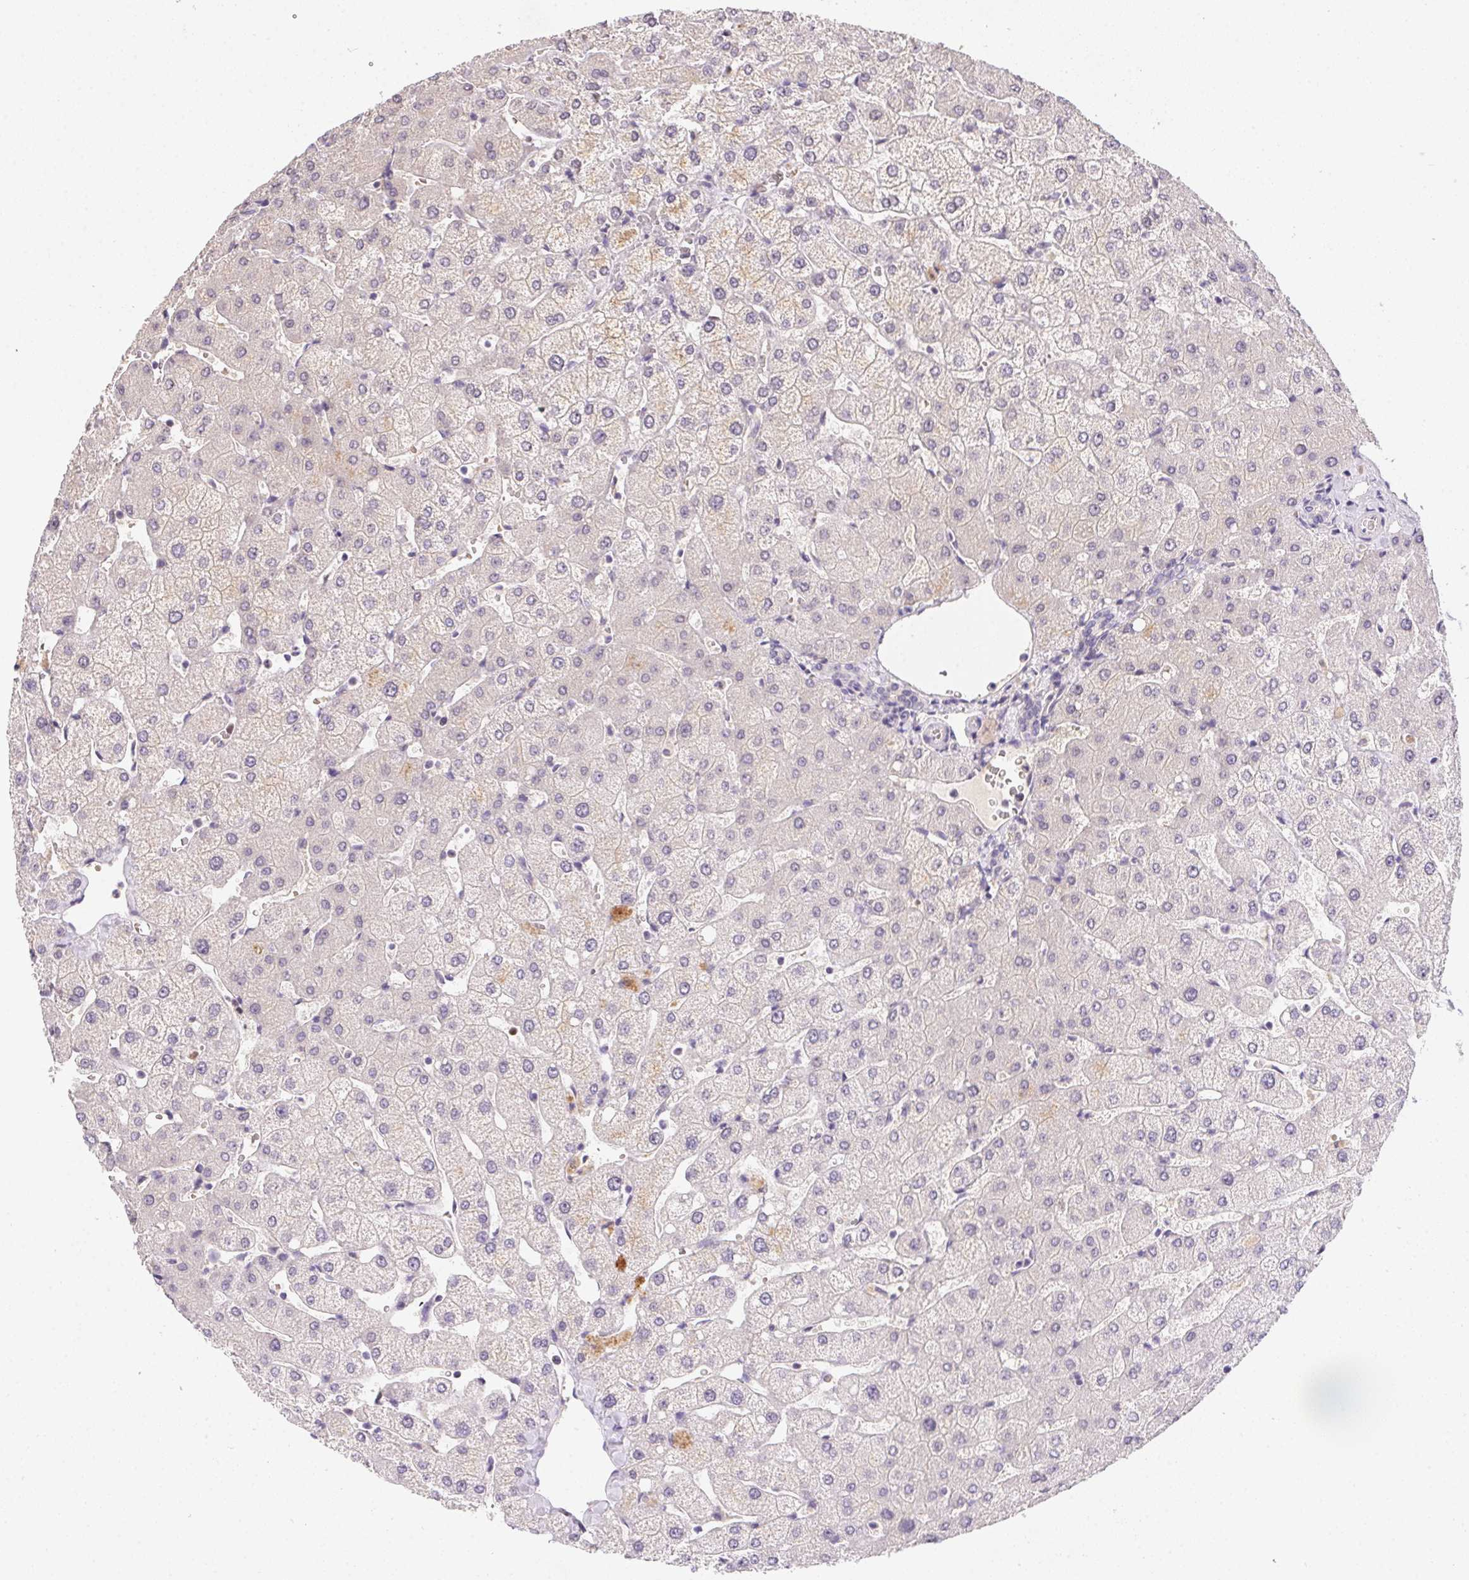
{"staining": {"intensity": "negative", "quantity": "none", "location": "none"}, "tissue": "liver", "cell_type": "Cholangiocytes", "image_type": "normal", "snomed": [{"axis": "morphology", "description": "Normal tissue, NOS"}, {"axis": "topography", "description": "Liver"}], "caption": "Immunohistochemistry of normal liver reveals no expression in cholangiocytes.", "gene": "HELLS", "patient": {"sex": "female", "age": 54}}